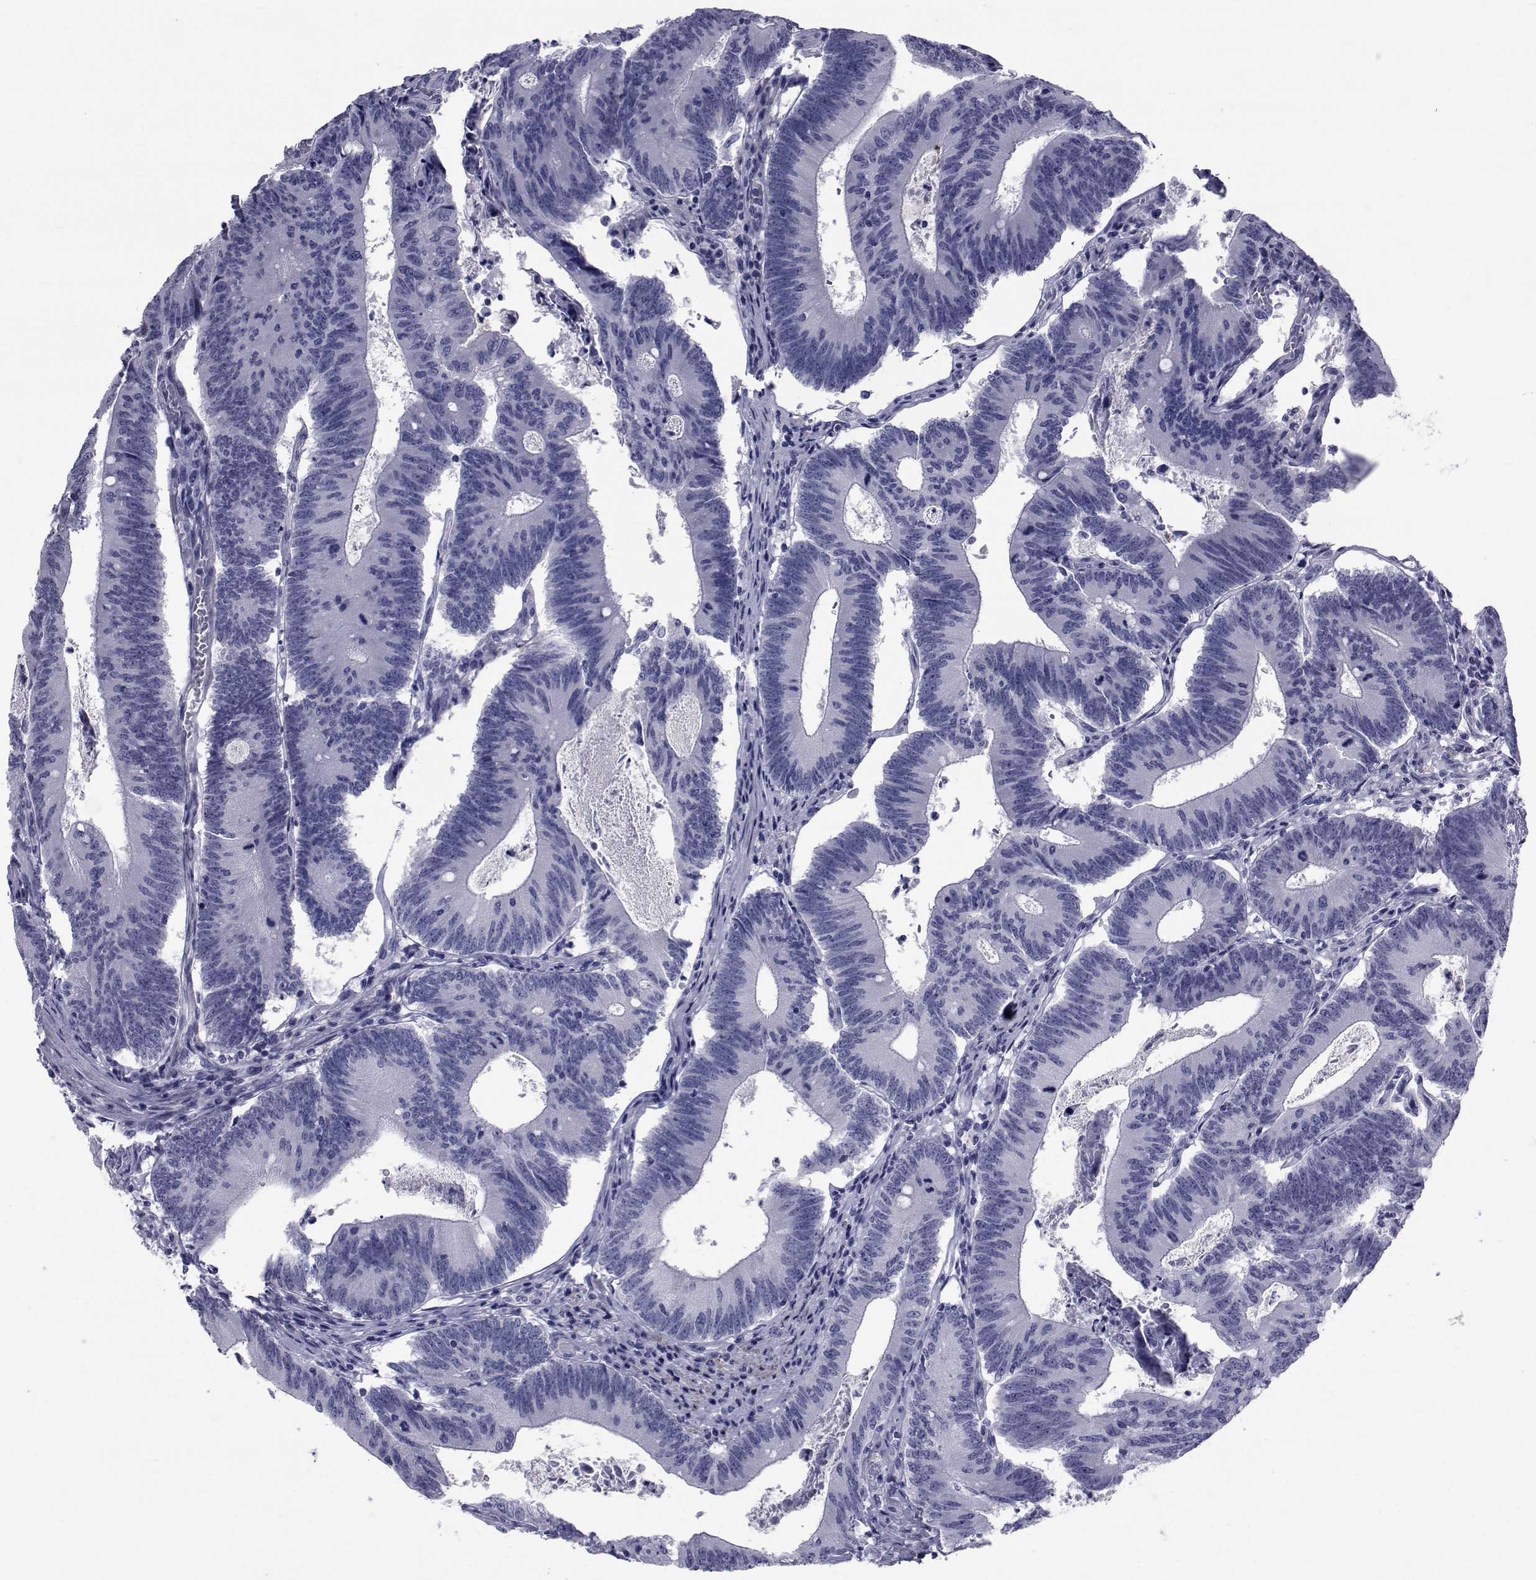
{"staining": {"intensity": "negative", "quantity": "none", "location": "none"}, "tissue": "colorectal cancer", "cell_type": "Tumor cells", "image_type": "cancer", "snomed": [{"axis": "morphology", "description": "Adenocarcinoma, NOS"}, {"axis": "topography", "description": "Colon"}], "caption": "An image of colorectal adenocarcinoma stained for a protein reveals no brown staining in tumor cells.", "gene": "GKAP1", "patient": {"sex": "female", "age": 70}}